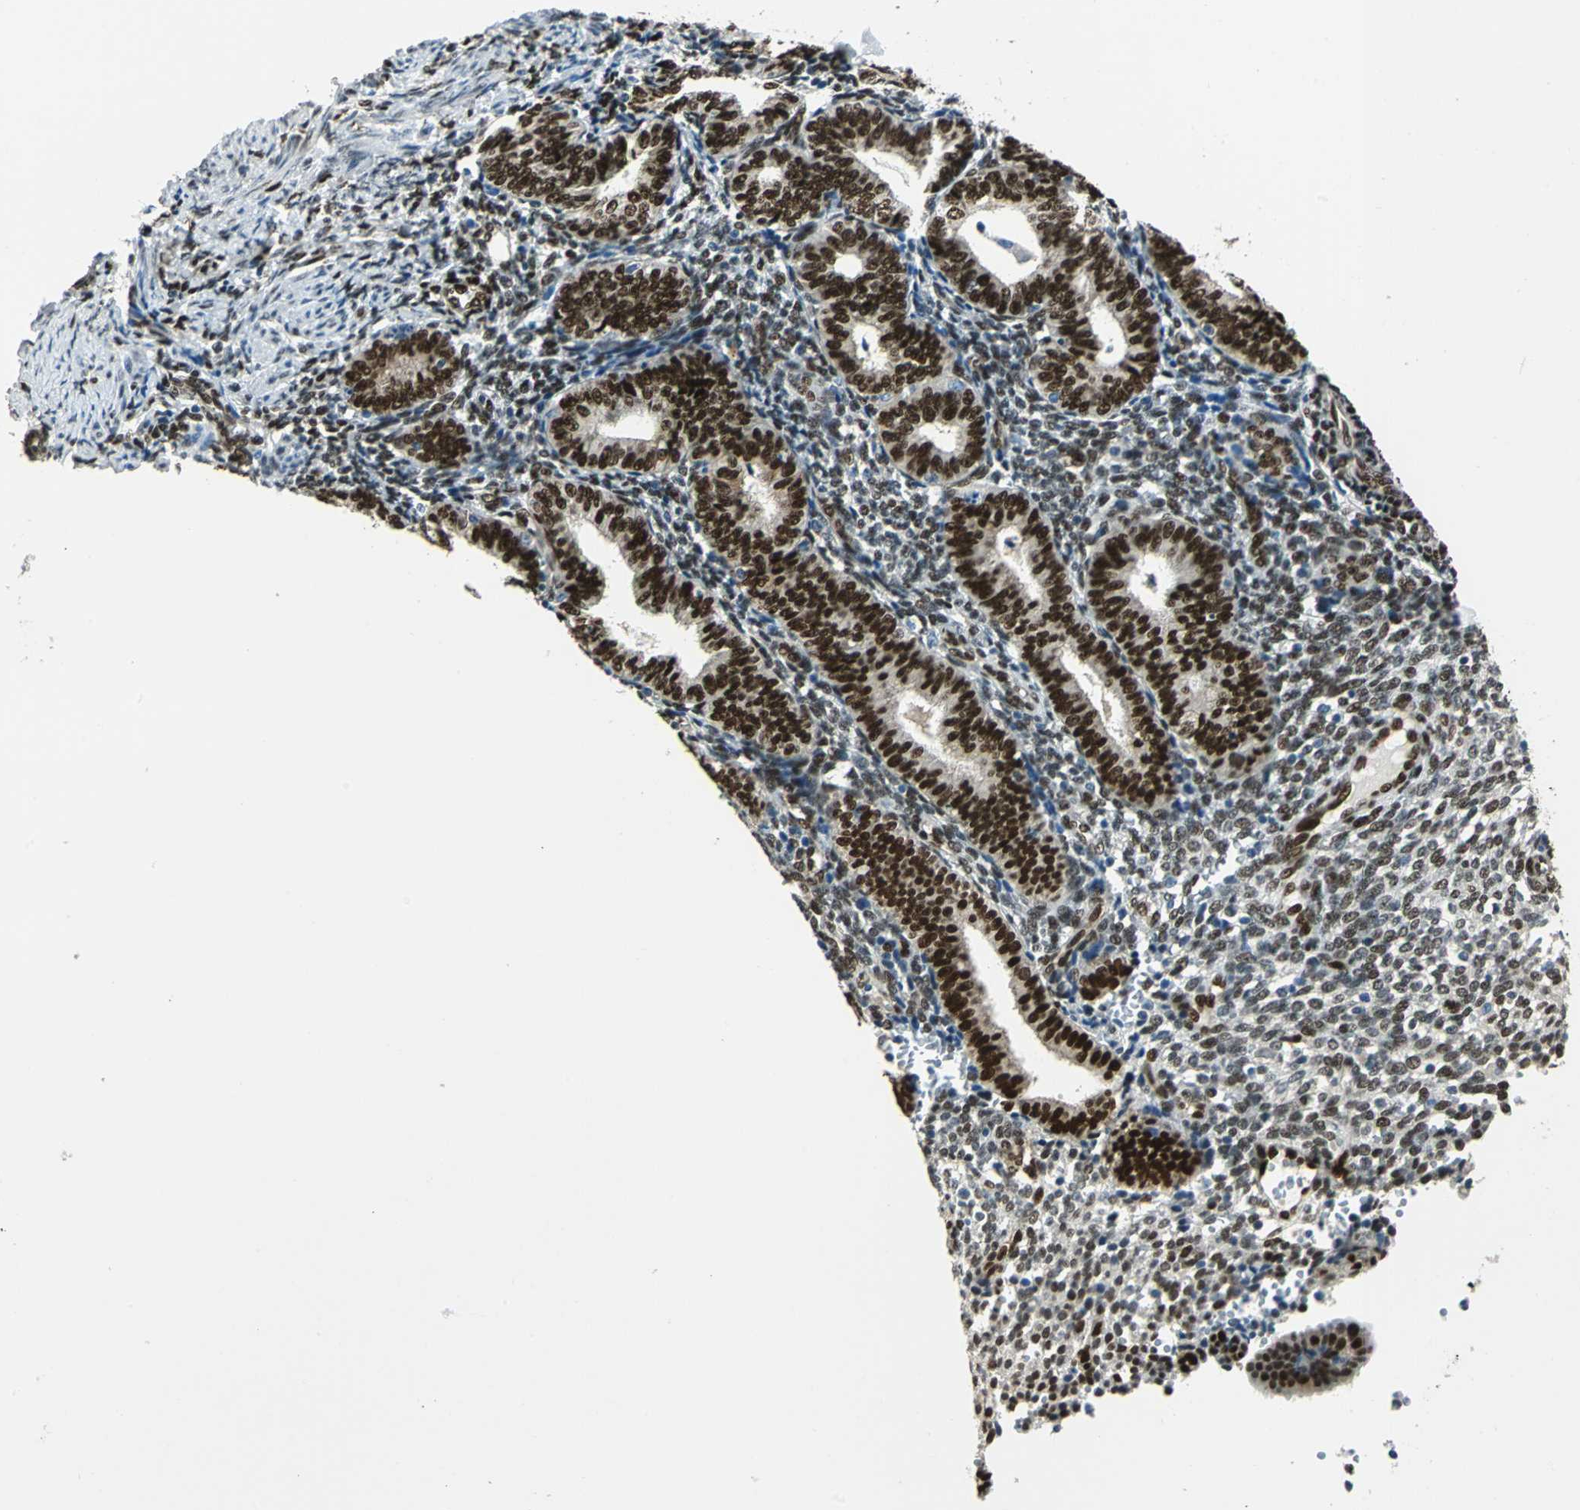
{"staining": {"intensity": "moderate", "quantity": ">75%", "location": "nuclear"}, "tissue": "endometrium", "cell_type": "Cells in endometrial stroma", "image_type": "normal", "snomed": [{"axis": "morphology", "description": "Normal tissue, NOS"}, {"axis": "topography", "description": "Endometrium"}], "caption": "Protein staining of normal endometrium displays moderate nuclear positivity in approximately >75% of cells in endometrial stroma.", "gene": "NFIA", "patient": {"sex": "female", "age": 61}}